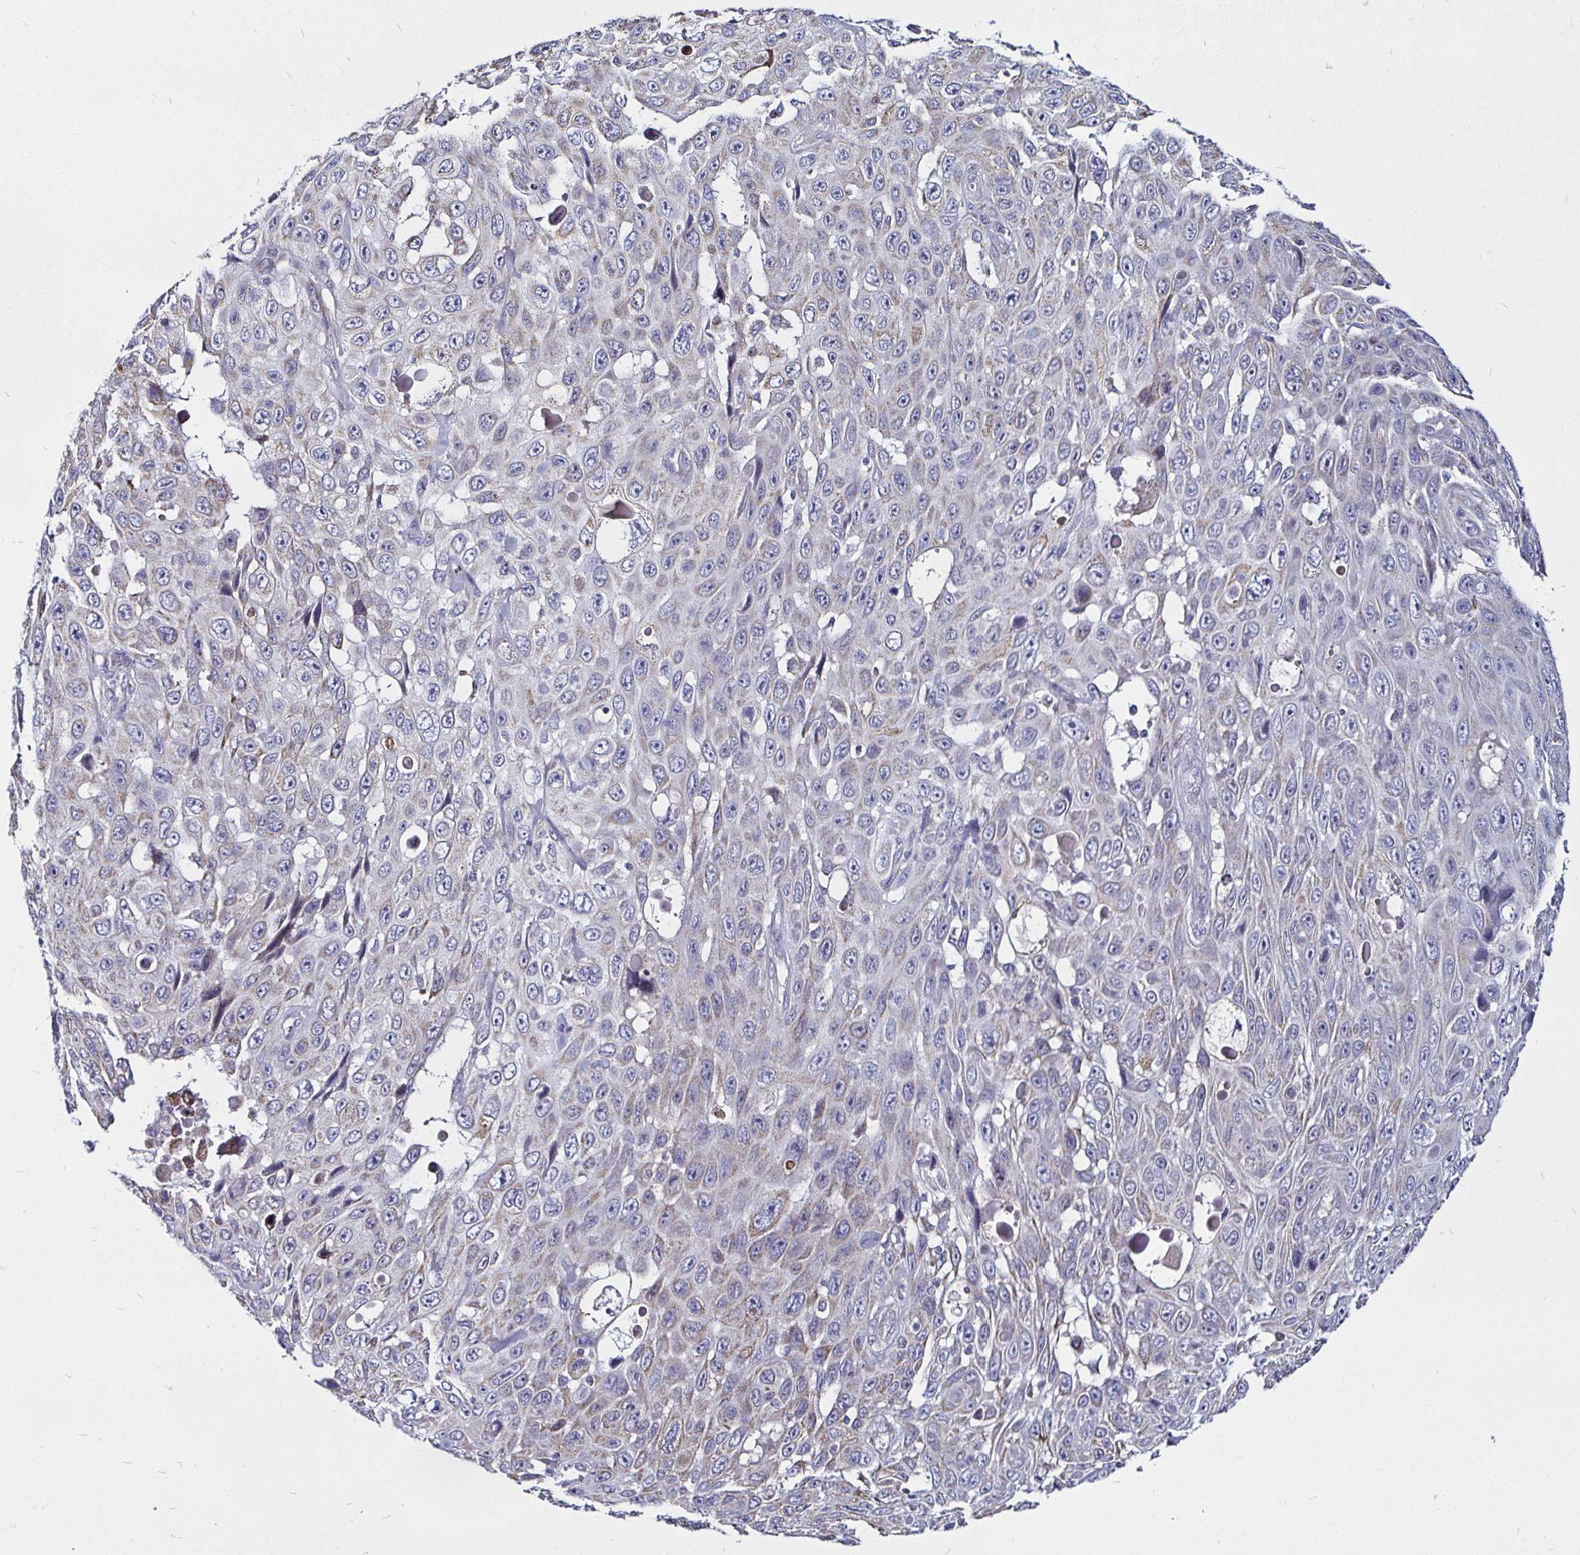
{"staining": {"intensity": "negative", "quantity": "none", "location": "none"}, "tissue": "skin cancer", "cell_type": "Tumor cells", "image_type": "cancer", "snomed": [{"axis": "morphology", "description": "Squamous cell carcinoma, NOS"}, {"axis": "topography", "description": "Skin"}], "caption": "High power microscopy micrograph of an immunohistochemistry (IHC) histopathology image of skin squamous cell carcinoma, revealing no significant staining in tumor cells.", "gene": "PGAM2", "patient": {"sex": "male", "age": 82}}